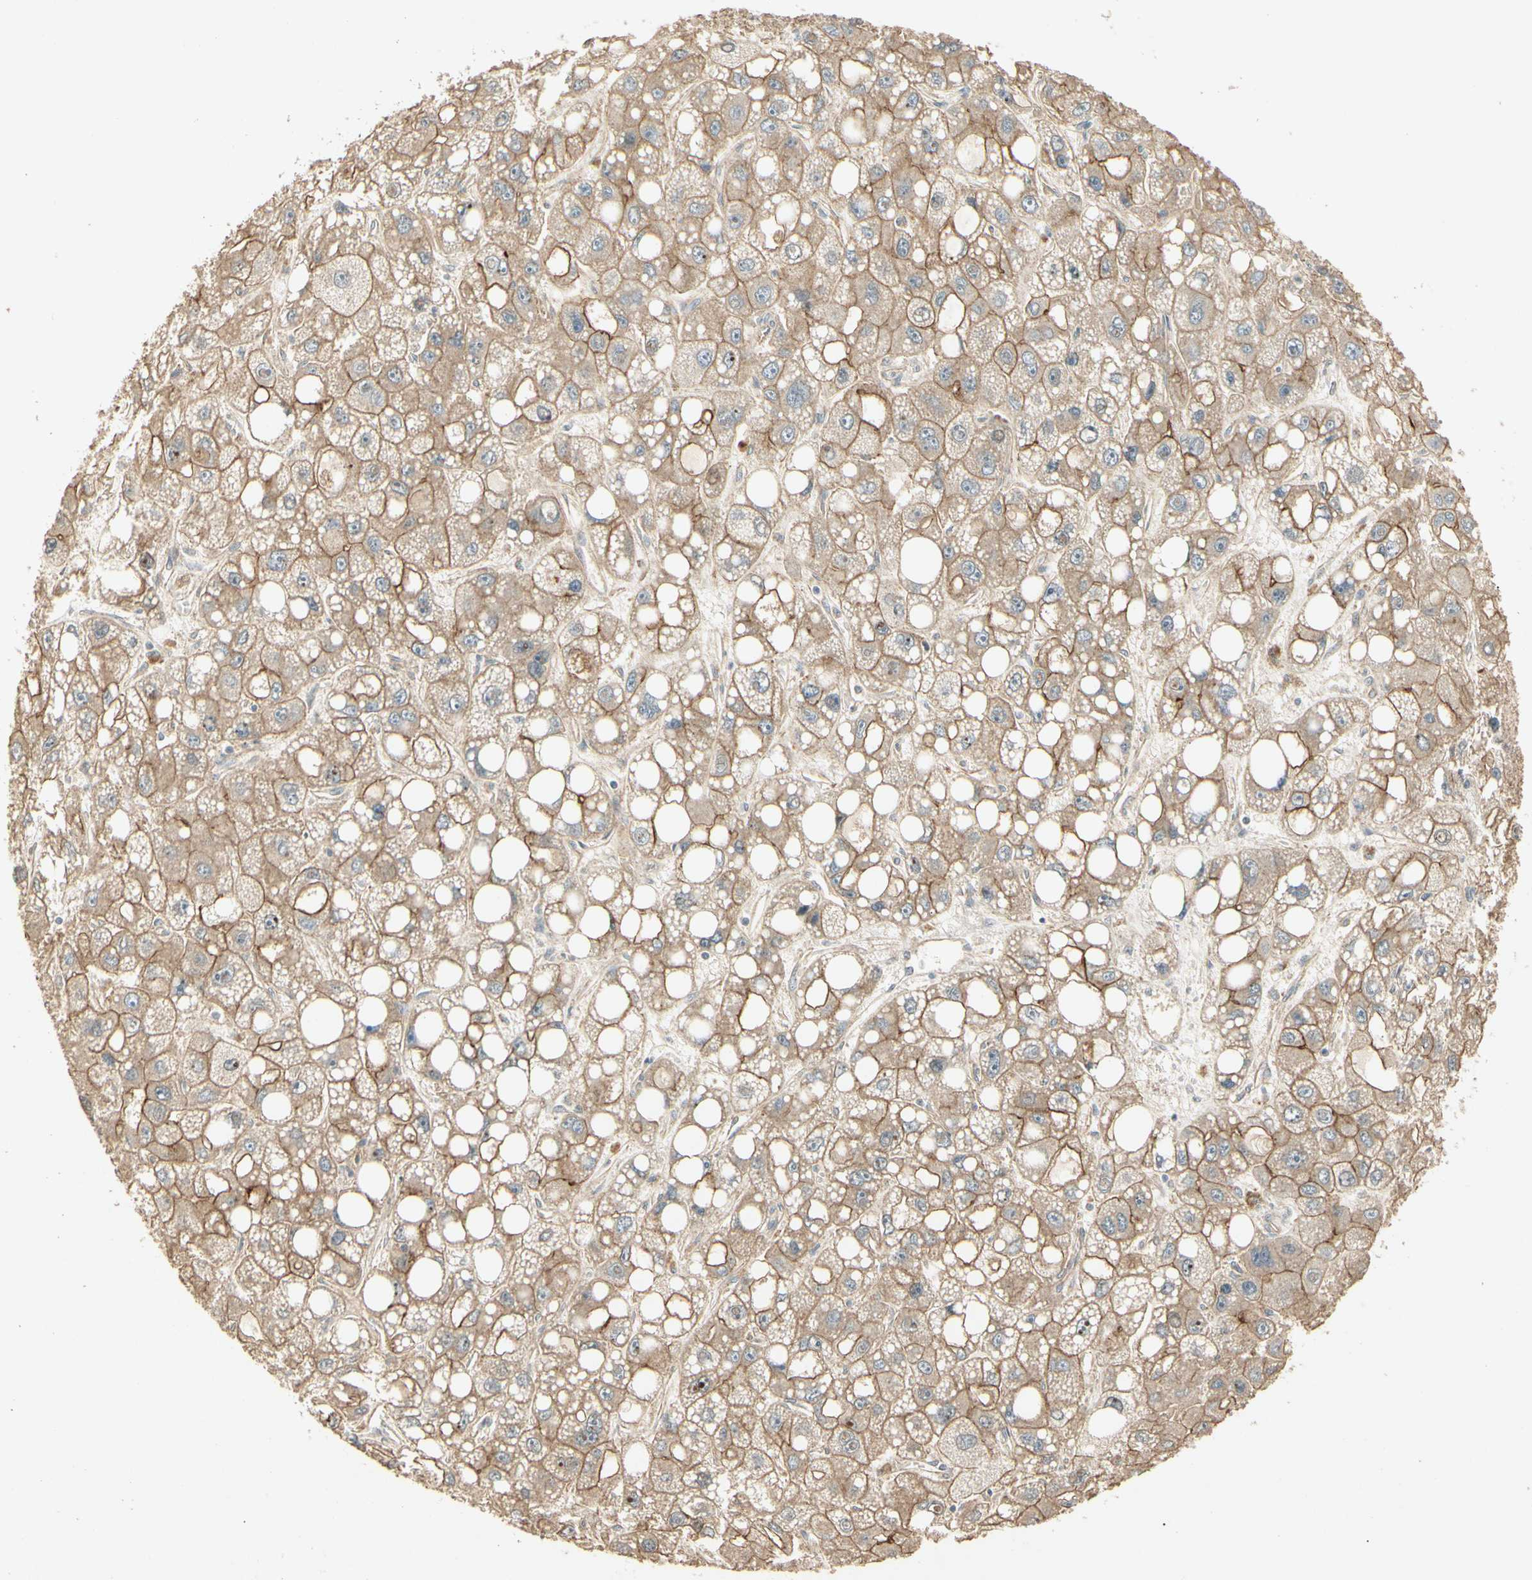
{"staining": {"intensity": "moderate", "quantity": ">75%", "location": "cytoplasmic/membranous"}, "tissue": "liver cancer", "cell_type": "Tumor cells", "image_type": "cancer", "snomed": [{"axis": "morphology", "description": "Carcinoma, Hepatocellular, NOS"}, {"axis": "topography", "description": "Liver"}], "caption": "The immunohistochemical stain labels moderate cytoplasmic/membranous positivity in tumor cells of liver cancer (hepatocellular carcinoma) tissue. Immunohistochemistry (ihc) stains the protein of interest in brown and the nuclei are stained blue.", "gene": "RNF180", "patient": {"sex": "male", "age": 55}}